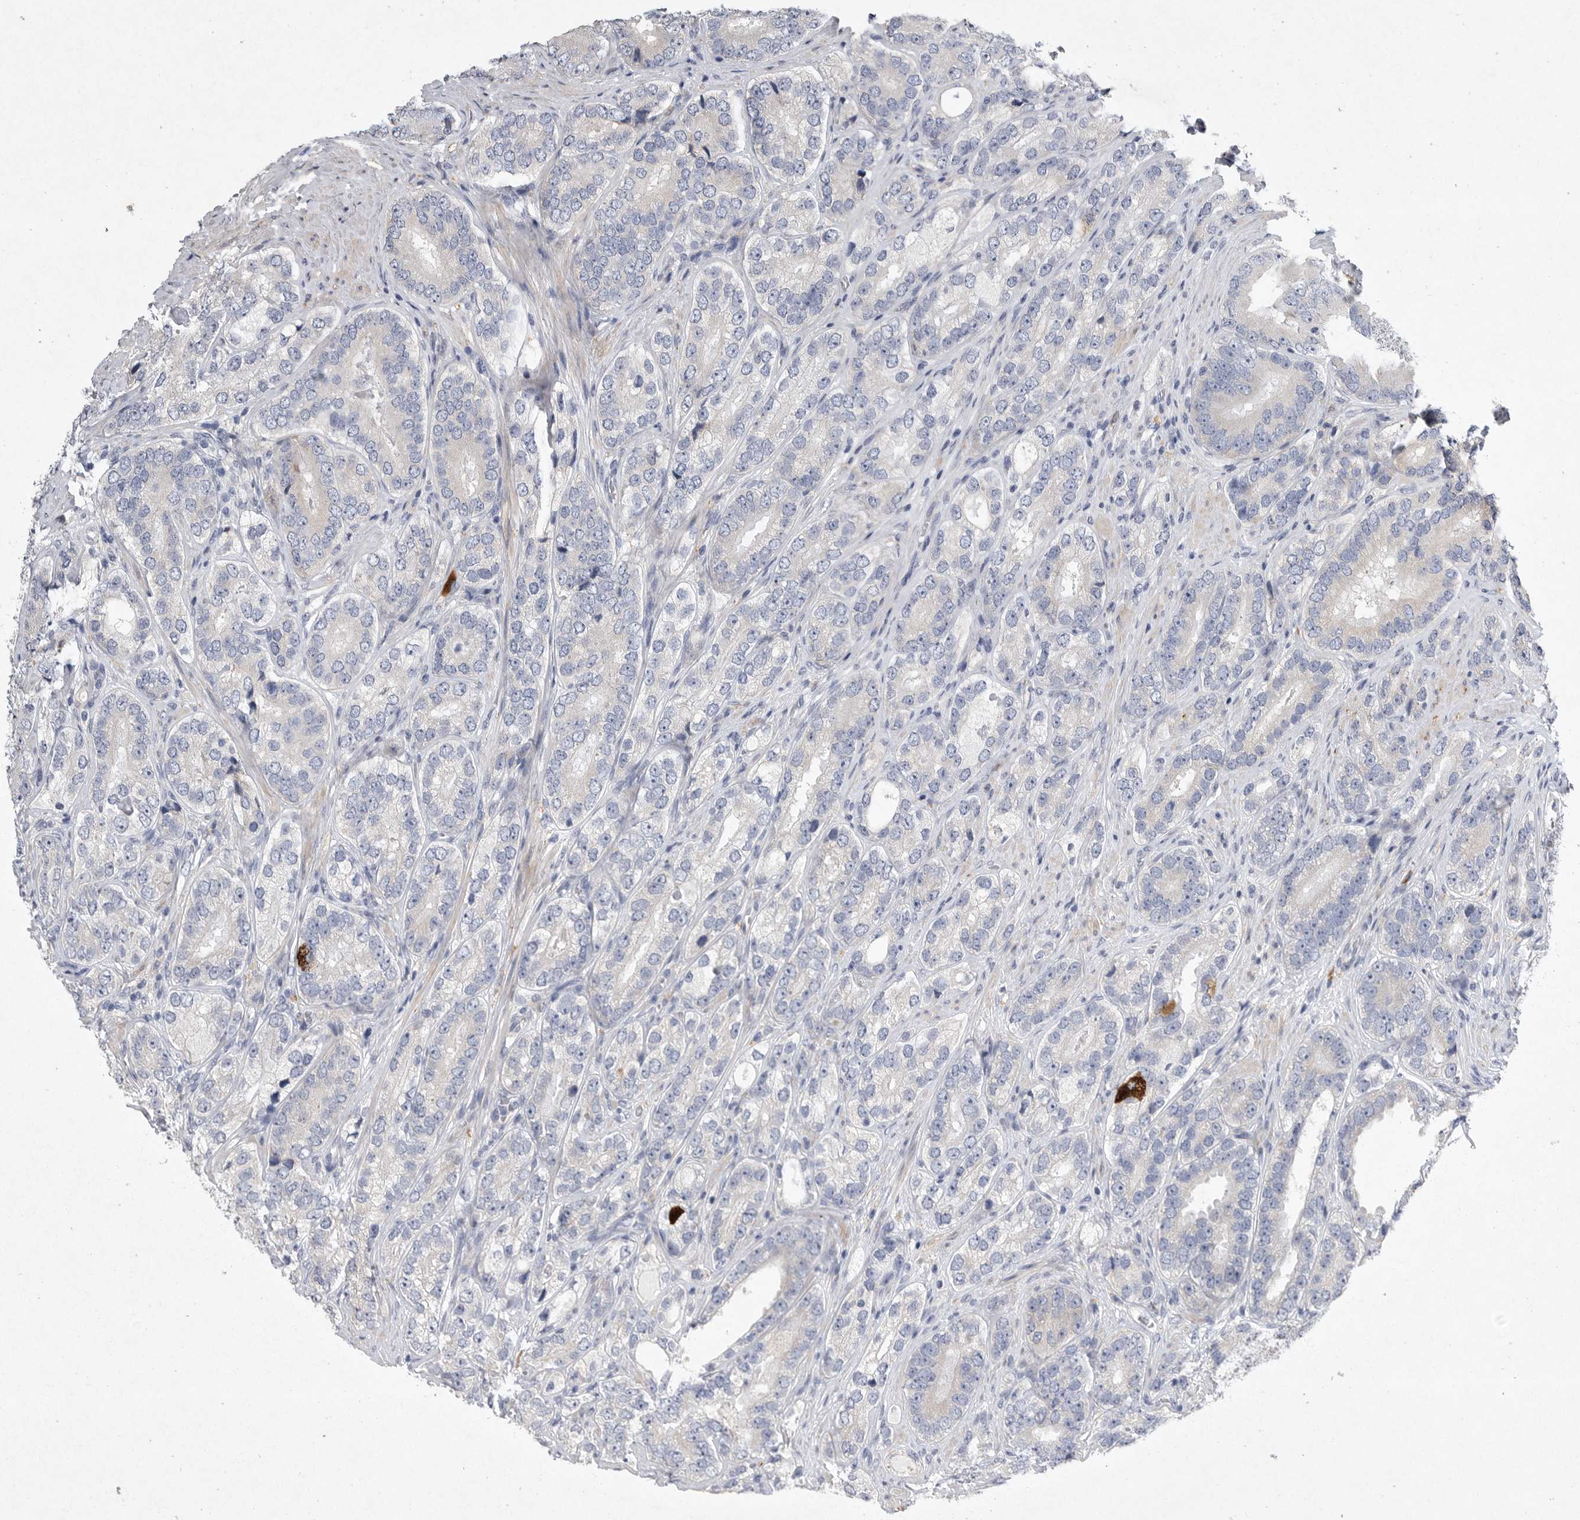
{"staining": {"intensity": "negative", "quantity": "none", "location": "none"}, "tissue": "prostate cancer", "cell_type": "Tumor cells", "image_type": "cancer", "snomed": [{"axis": "morphology", "description": "Adenocarcinoma, High grade"}, {"axis": "topography", "description": "Prostate"}], "caption": "Immunohistochemistry histopathology image of neoplastic tissue: prostate high-grade adenocarcinoma stained with DAB exhibits no significant protein staining in tumor cells.", "gene": "EDEM3", "patient": {"sex": "male", "age": 56}}